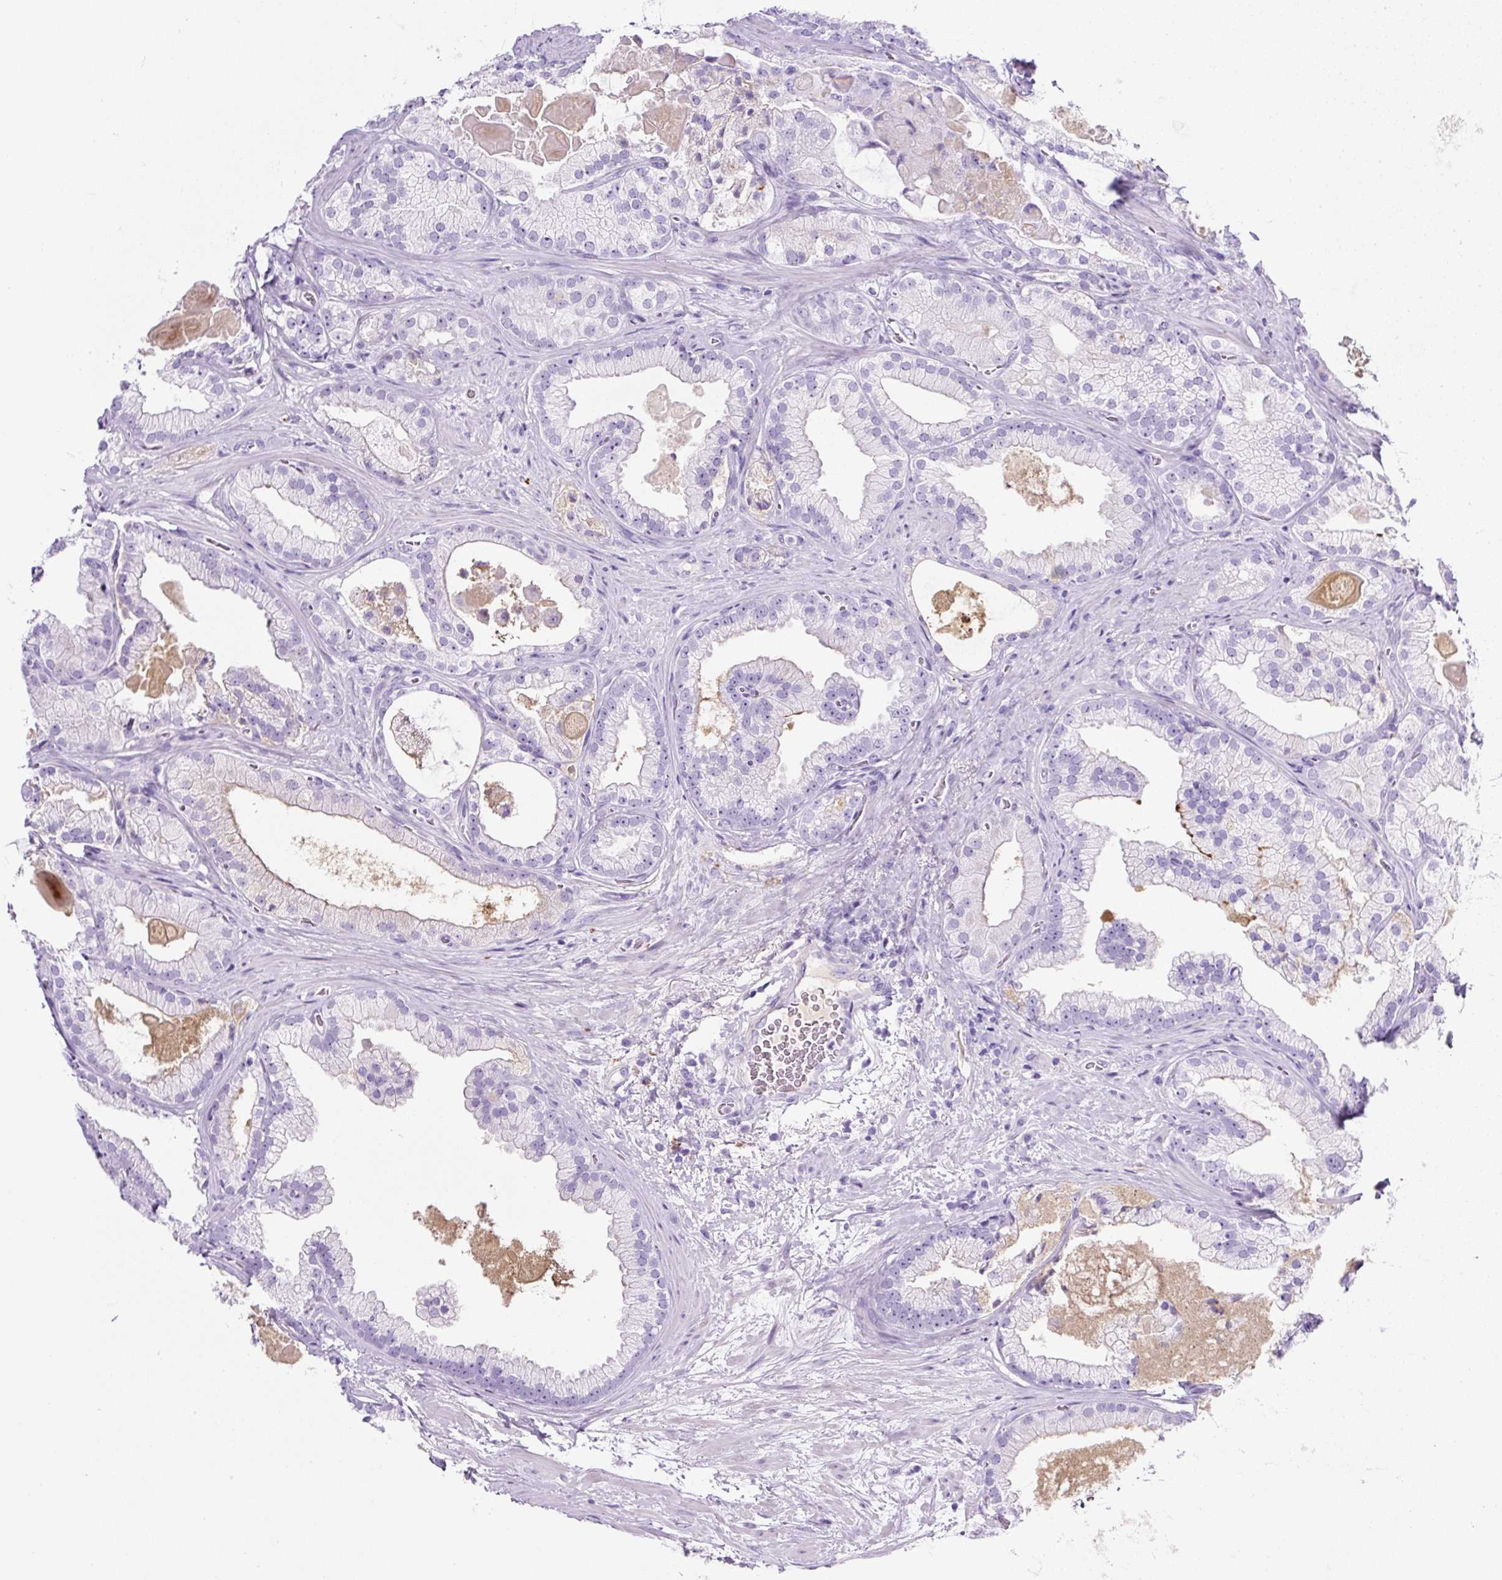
{"staining": {"intensity": "negative", "quantity": "none", "location": "none"}, "tissue": "prostate cancer", "cell_type": "Tumor cells", "image_type": "cancer", "snomed": [{"axis": "morphology", "description": "Adenocarcinoma, High grade"}, {"axis": "topography", "description": "Prostate"}], "caption": "There is no significant expression in tumor cells of high-grade adenocarcinoma (prostate).", "gene": "TMEM200B", "patient": {"sex": "male", "age": 68}}